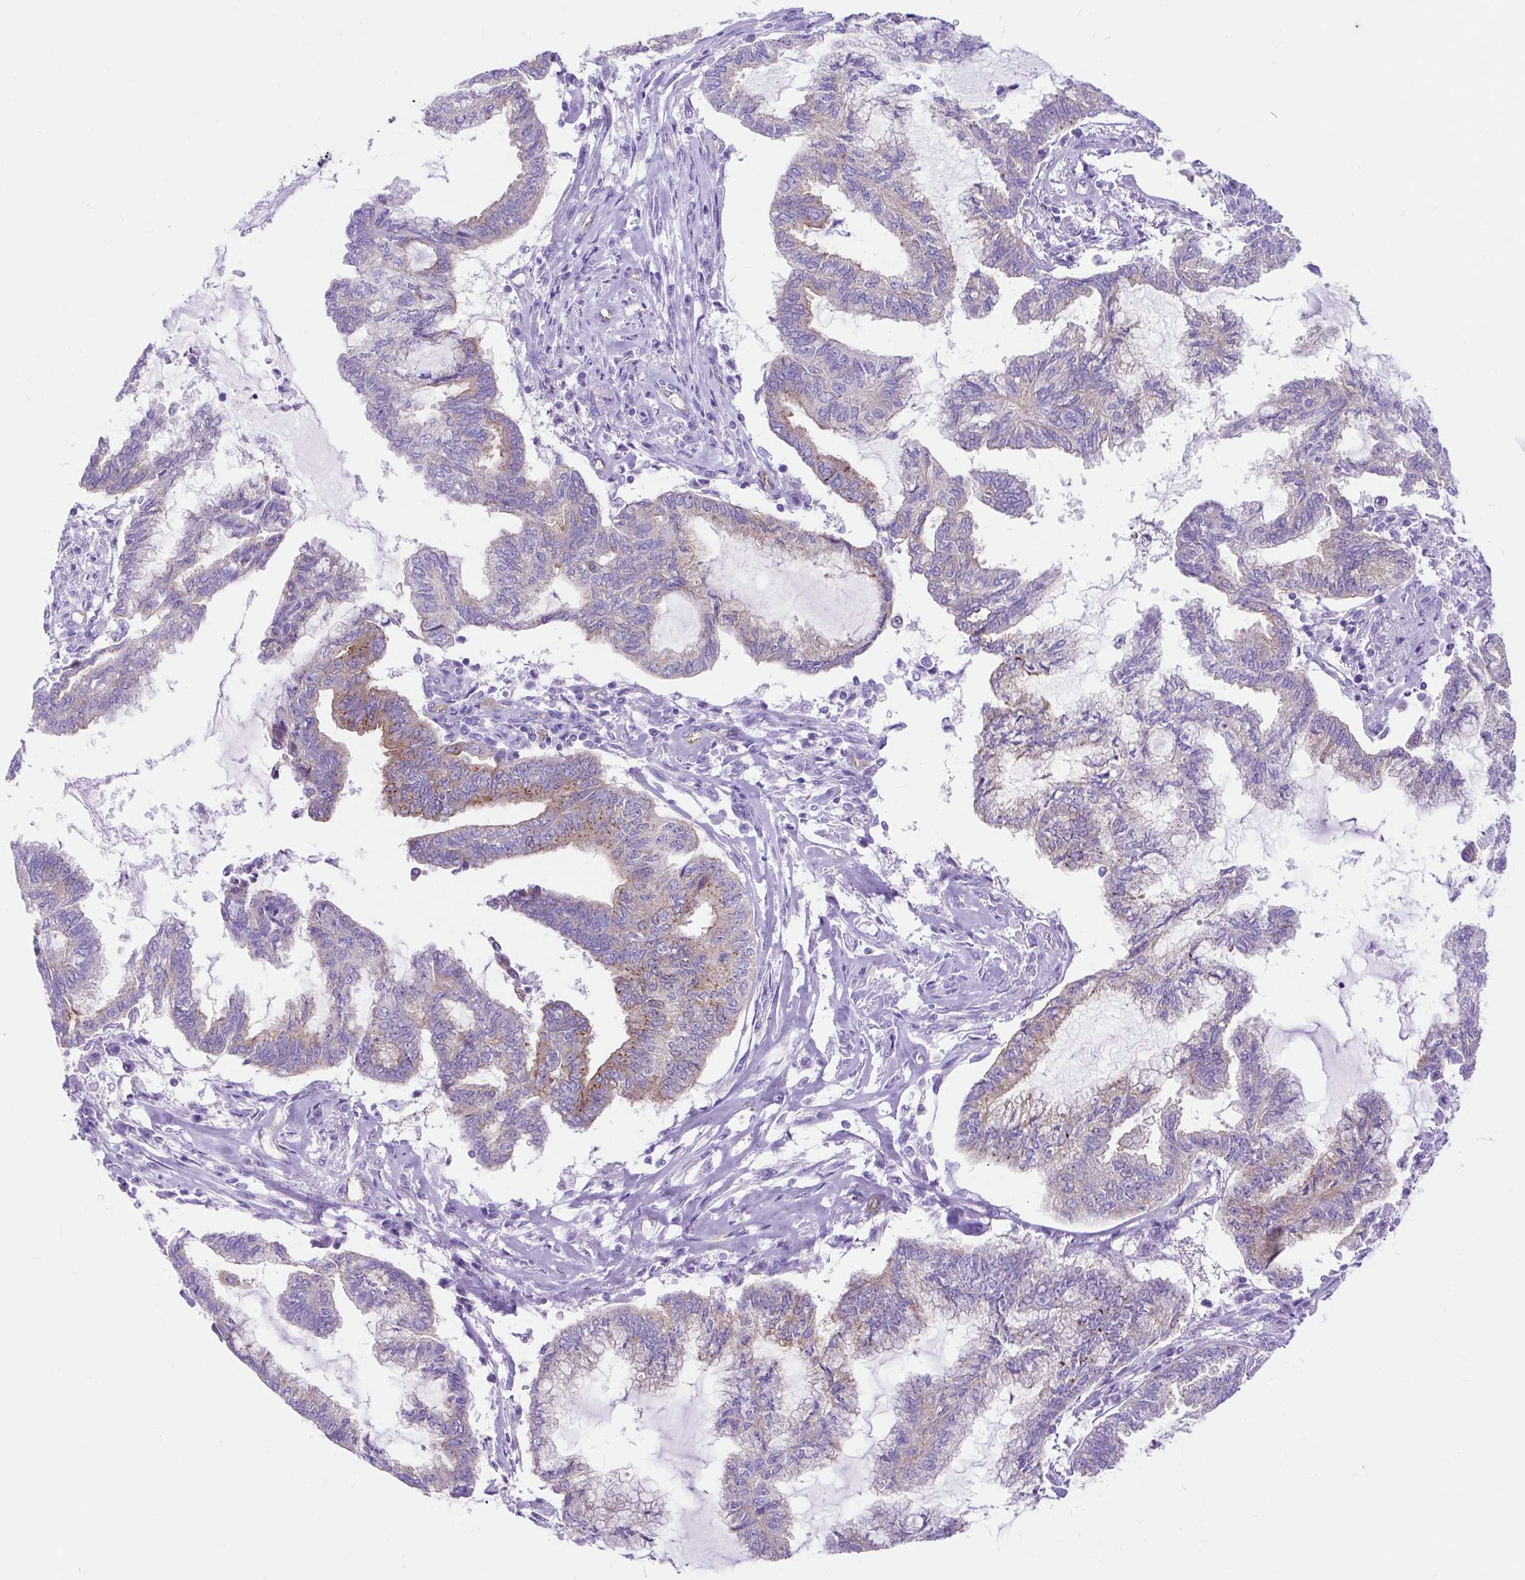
{"staining": {"intensity": "moderate", "quantity": "<25%", "location": "cytoplasmic/membranous"}, "tissue": "endometrial cancer", "cell_type": "Tumor cells", "image_type": "cancer", "snomed": [{"axis": "morphology", "description": "Adenocarcinoma, NOS"}, {"axis": "topography", "description": "Endometrium"}], "caption": "This is an image of IHC staining of endometrial cancer (adenocarcinoma), which shows moderate staining in the cytoplasmic/membranous of tumor cells.", "gene": "HIP1R", "patient": {"sex": "female", "age": 86}}